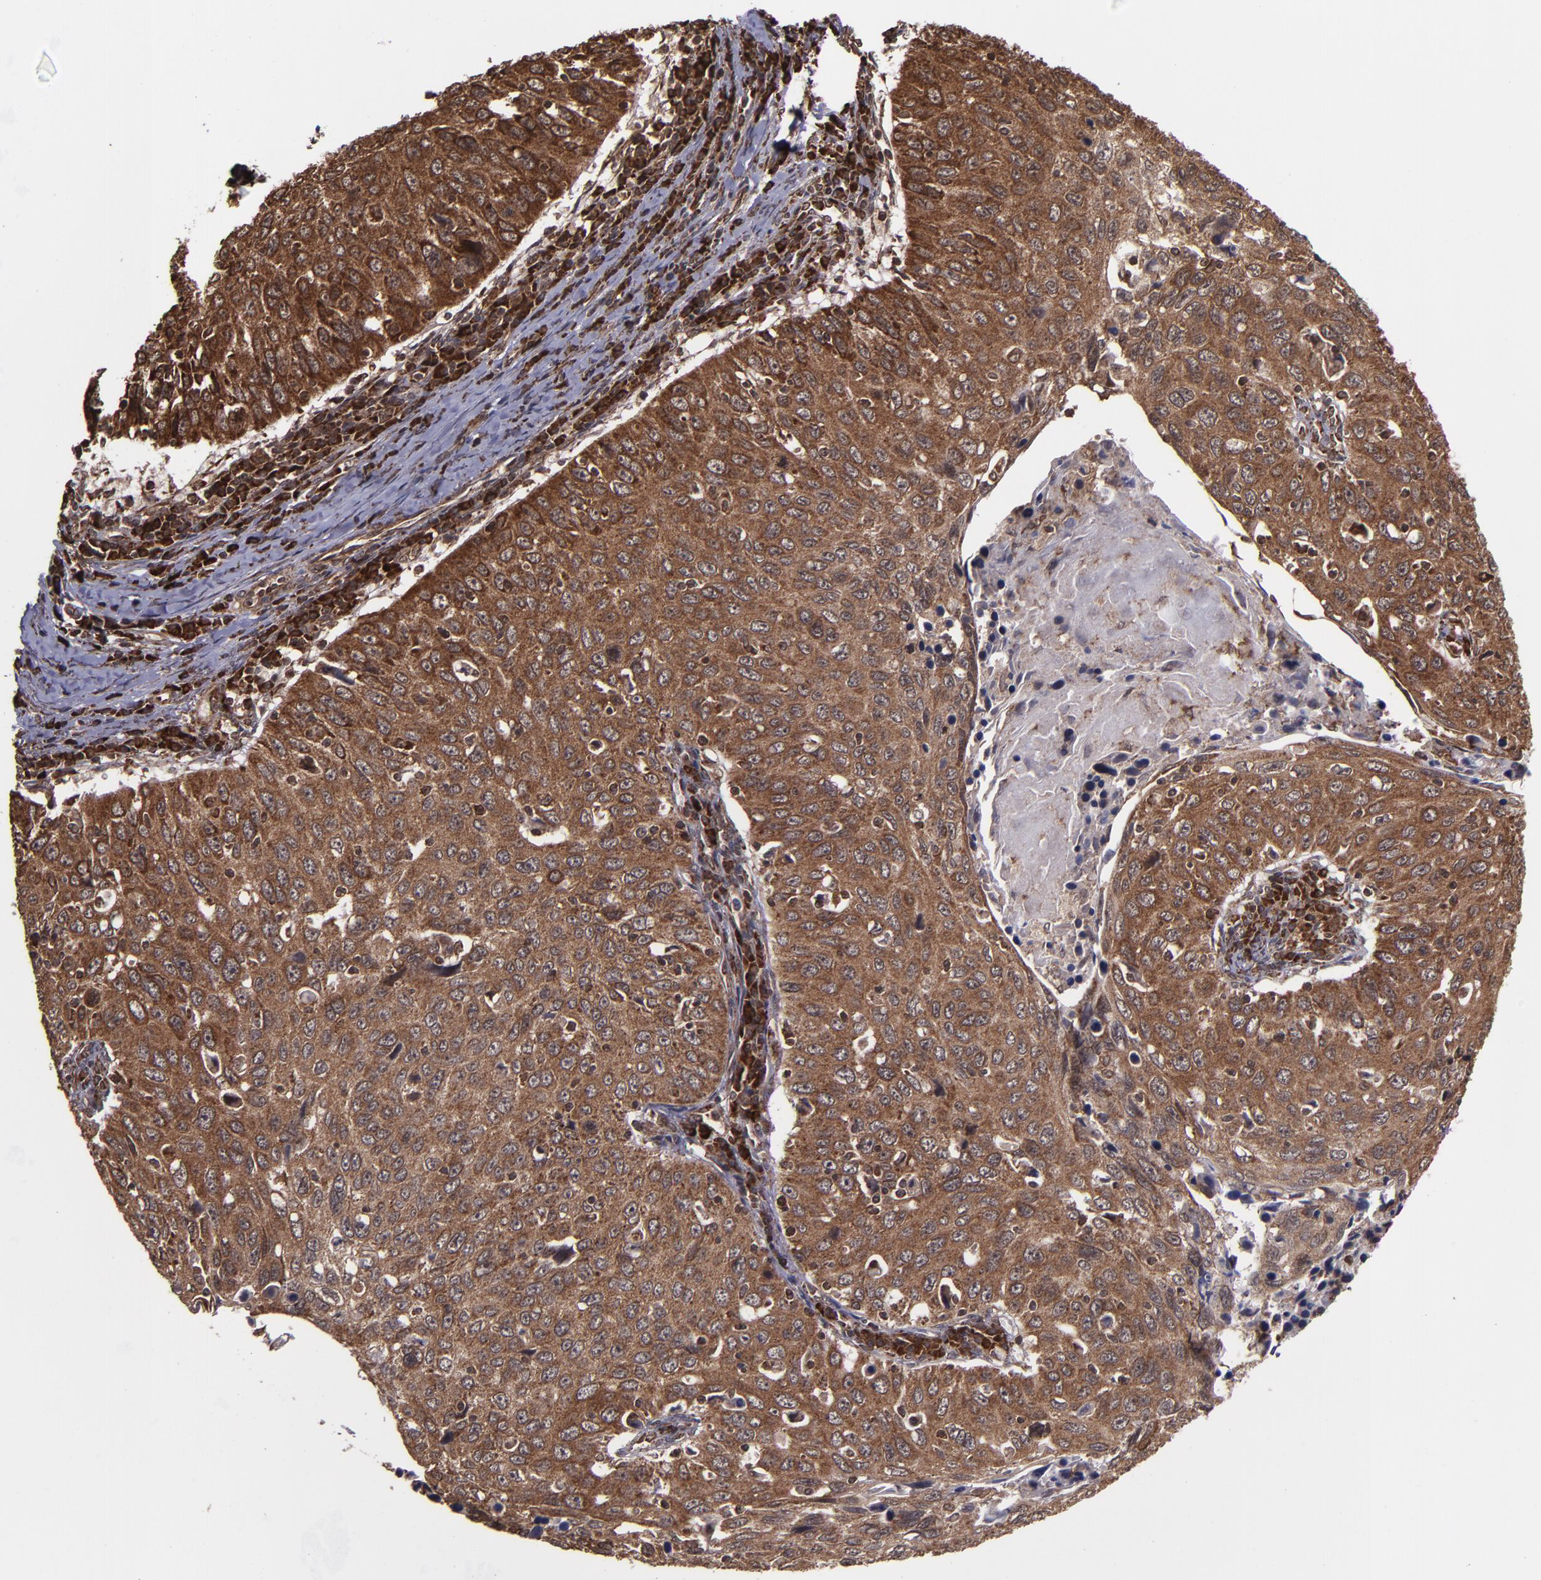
{"staining": {"intensity": "strong", "quantity": ">75%", "location": "cytoplasmic/membranous,nuclear"}, "tissue": "cervical cancer", "cell_type": "Tumor cells", "image_type": "cancer", "snomed": [{"axis": "morphology", "description": "Squamous cell carcinoma, NOS"}, {"axis": "topography", "description": "Cervix"}], "caption": "Squamous cell carcinoma (cervical) tissue exhibits strong cytoplasmic/membranous and nuclear staining in approximately >75% of tumor cells", "gene": "EIF4ENIF1", "patient": {"sex": "female", "age": 53}}